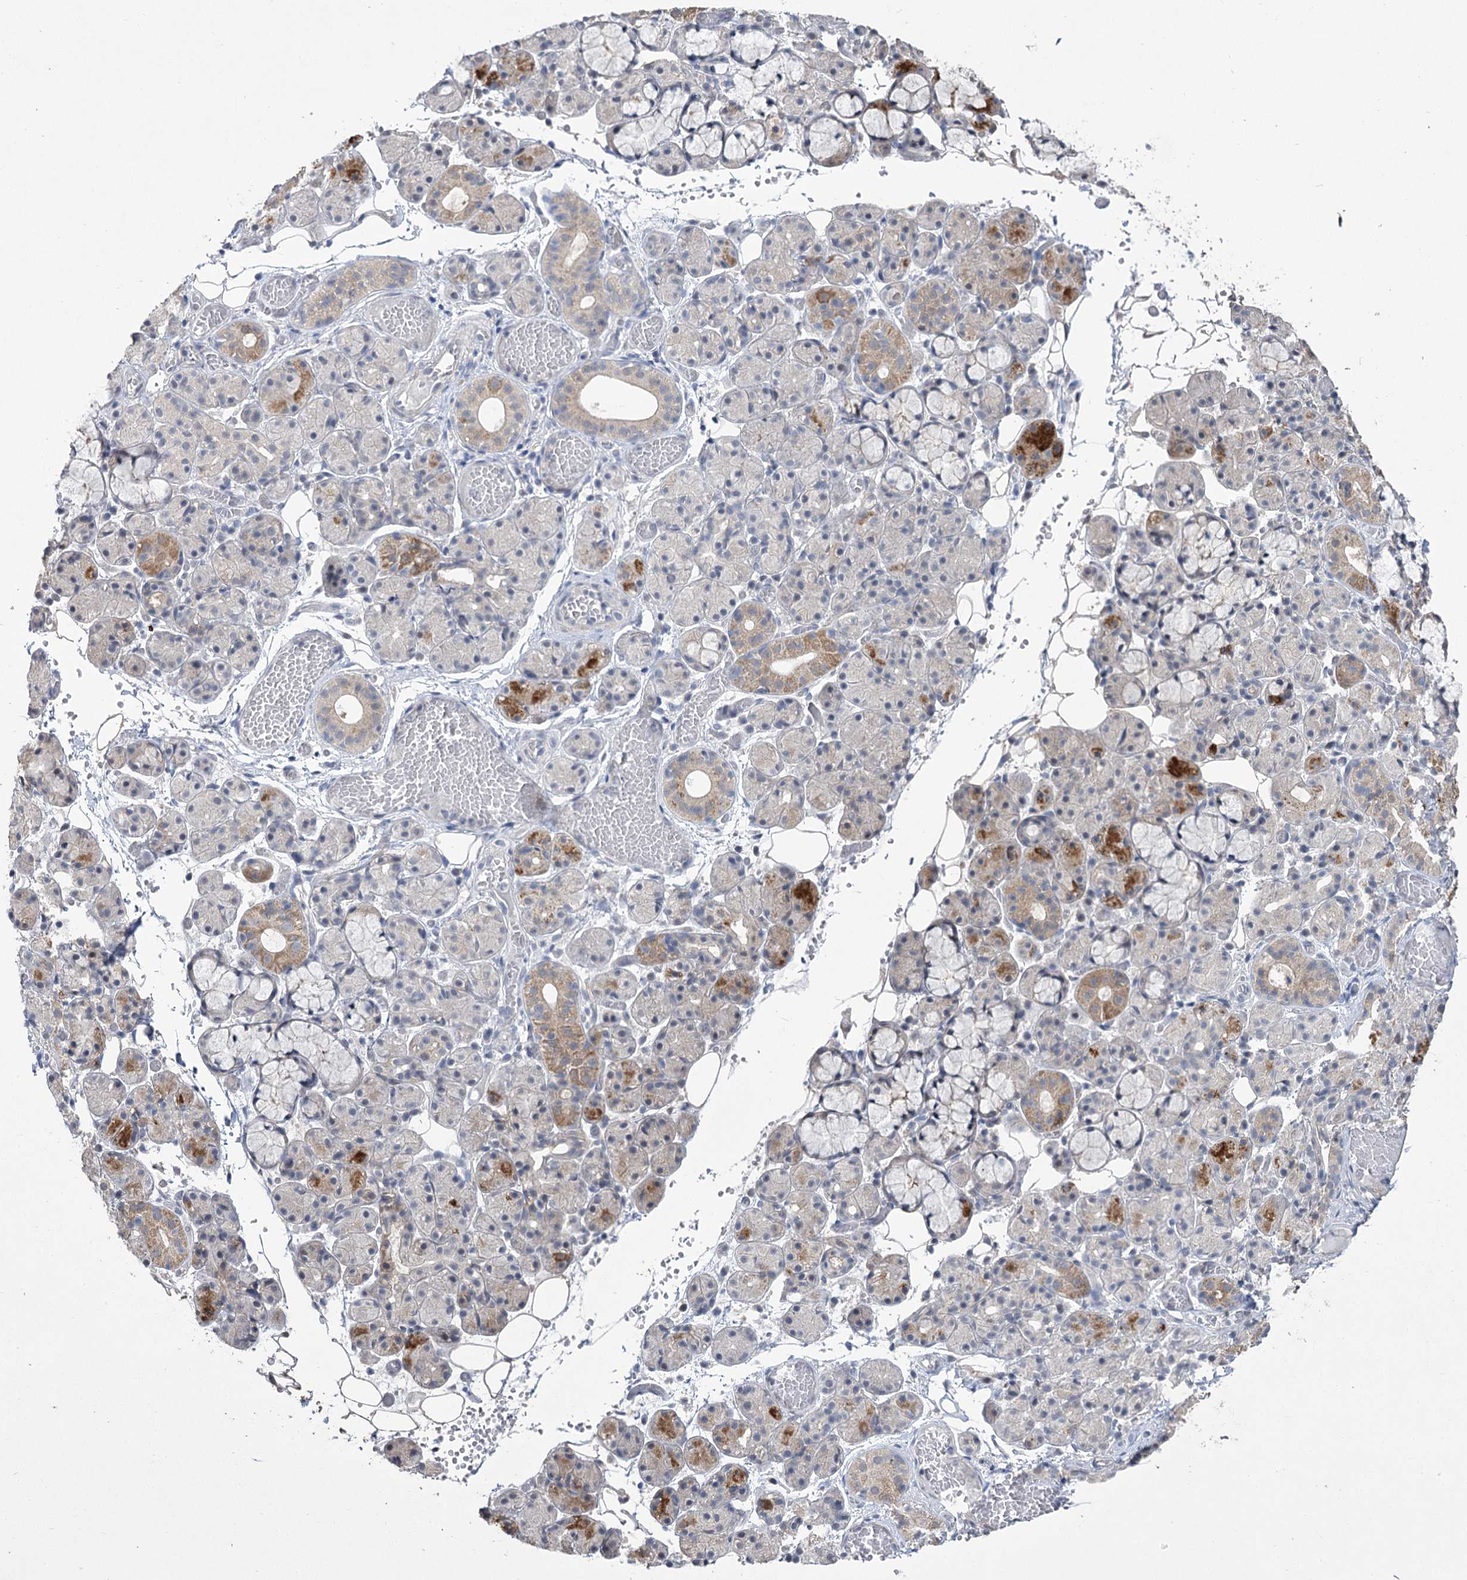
{"staining": {"intensity": "moderate", "quantity": "<25%", "location": "cytoplasmic/membranous"}, "tissue": "salivary gland", "cell_type": "Glandular cells", "image_type": "normal", "snomed": [{"axis": "morphology", "description": "Normal tissue, NOS"}, {"axis": "topography", "description": "Salivary gland"}], "caption": "Immunohistochemistry (IHC) of unremarkable salivary gland shows low levels of moderate cytoplasmic/membranous staining in approximately <25% of glandular cells.", "gene": "PHYHIPL", "patient": {"sex": "male", "age": 63}}